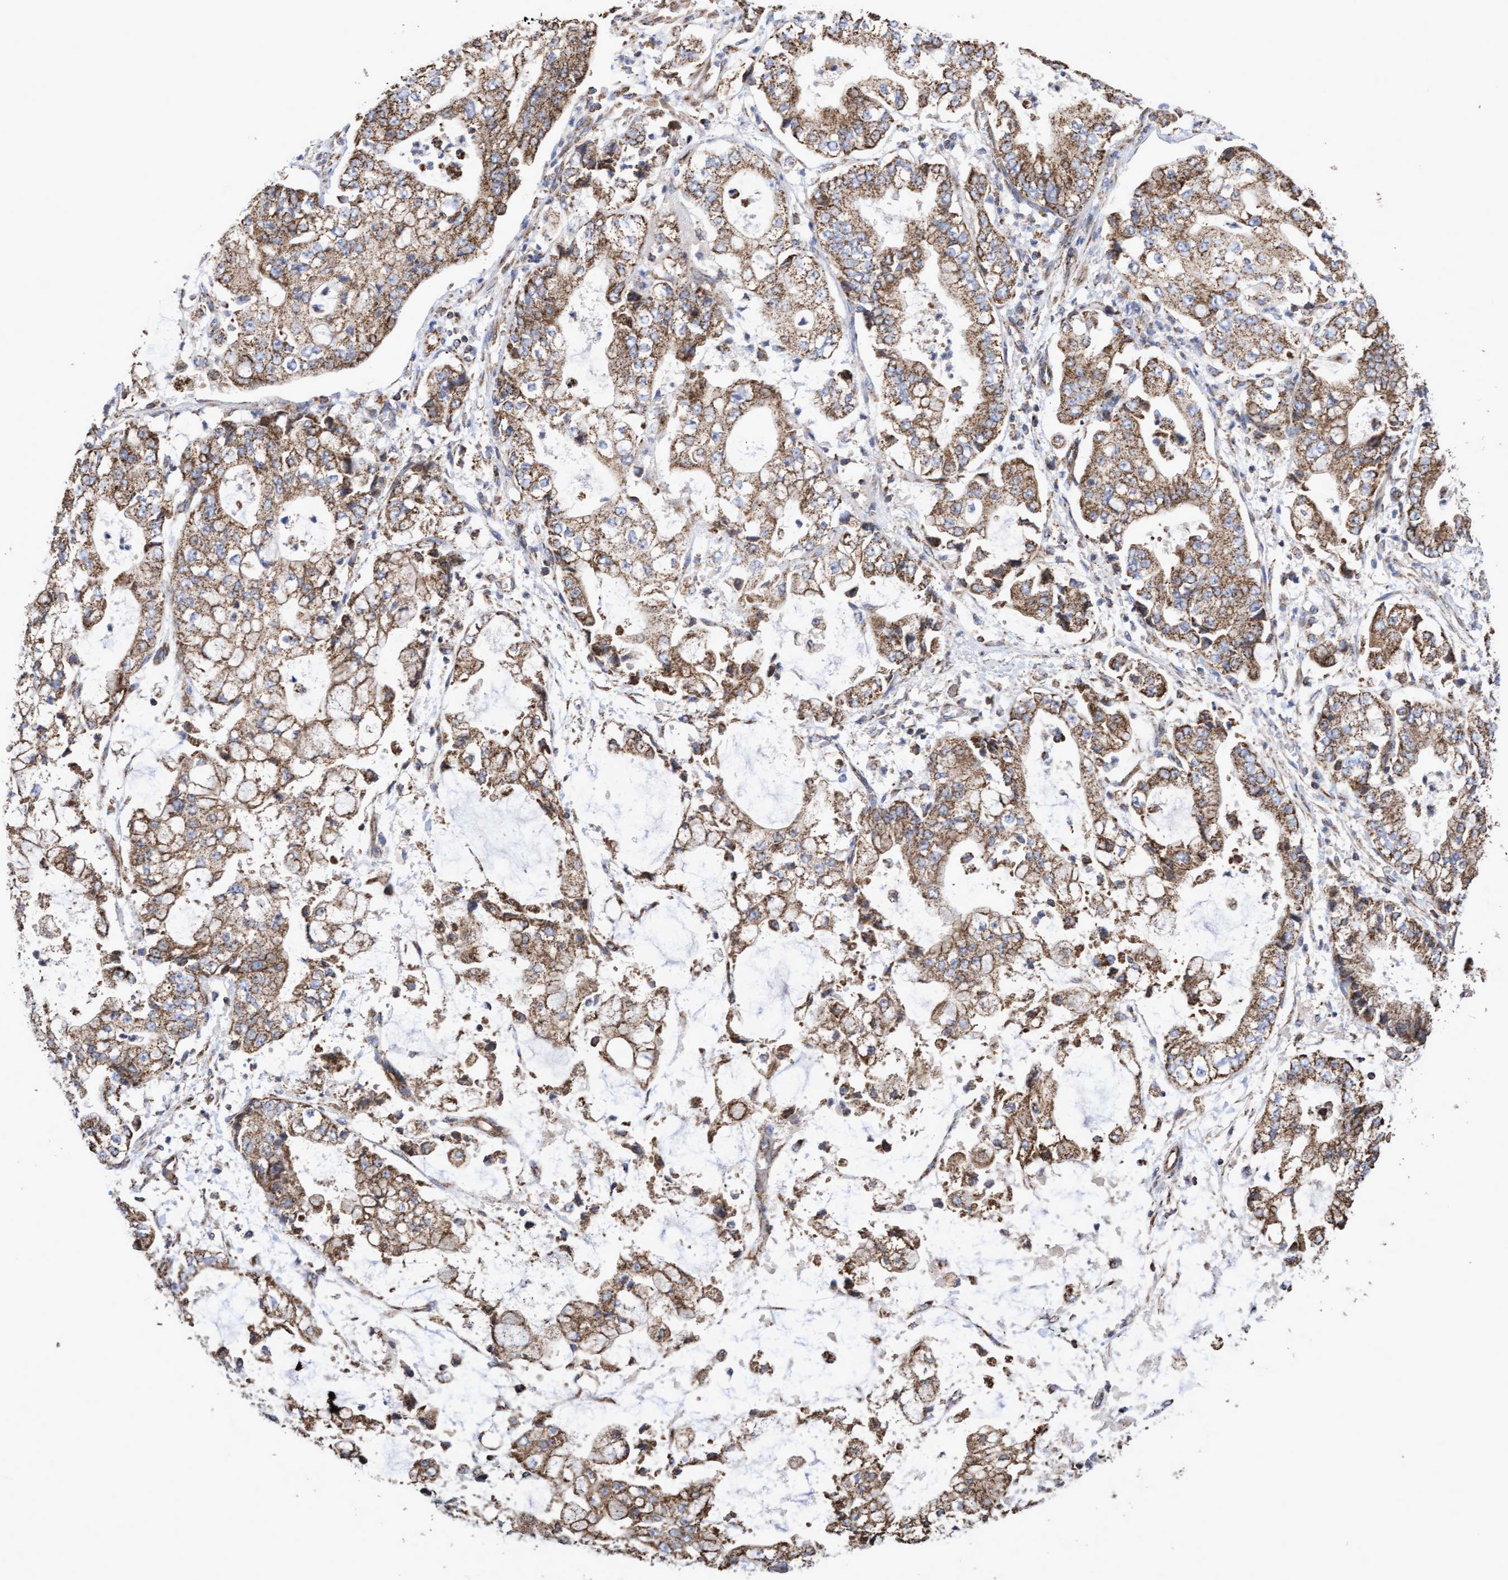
{"staining": {"intensity": "moderate", "quantity": ">75%", "location": "cytoplasmic/membranous"}, "tissue": "stomach cancer", "cell_type": "Tumor cells", "image_type": "cancer", "snomed": [{"axis": "morphology", "description": "Adenocarcinoma, NOS"}, {"axis": "topography", "description": "Stomach"}], "caption": "Adenocarcinoma (stomach) was stained to show a protein in brown. There is medium levels of moderate cytoplasmic/membranous expression in about >75% of tumor cells. (DAB (3,3'-diaminobenzidine) = brown stain, brightfield microscopy at high magnification).", "gene": "COBL", "patient": {"sex": "male", "age": 76}}